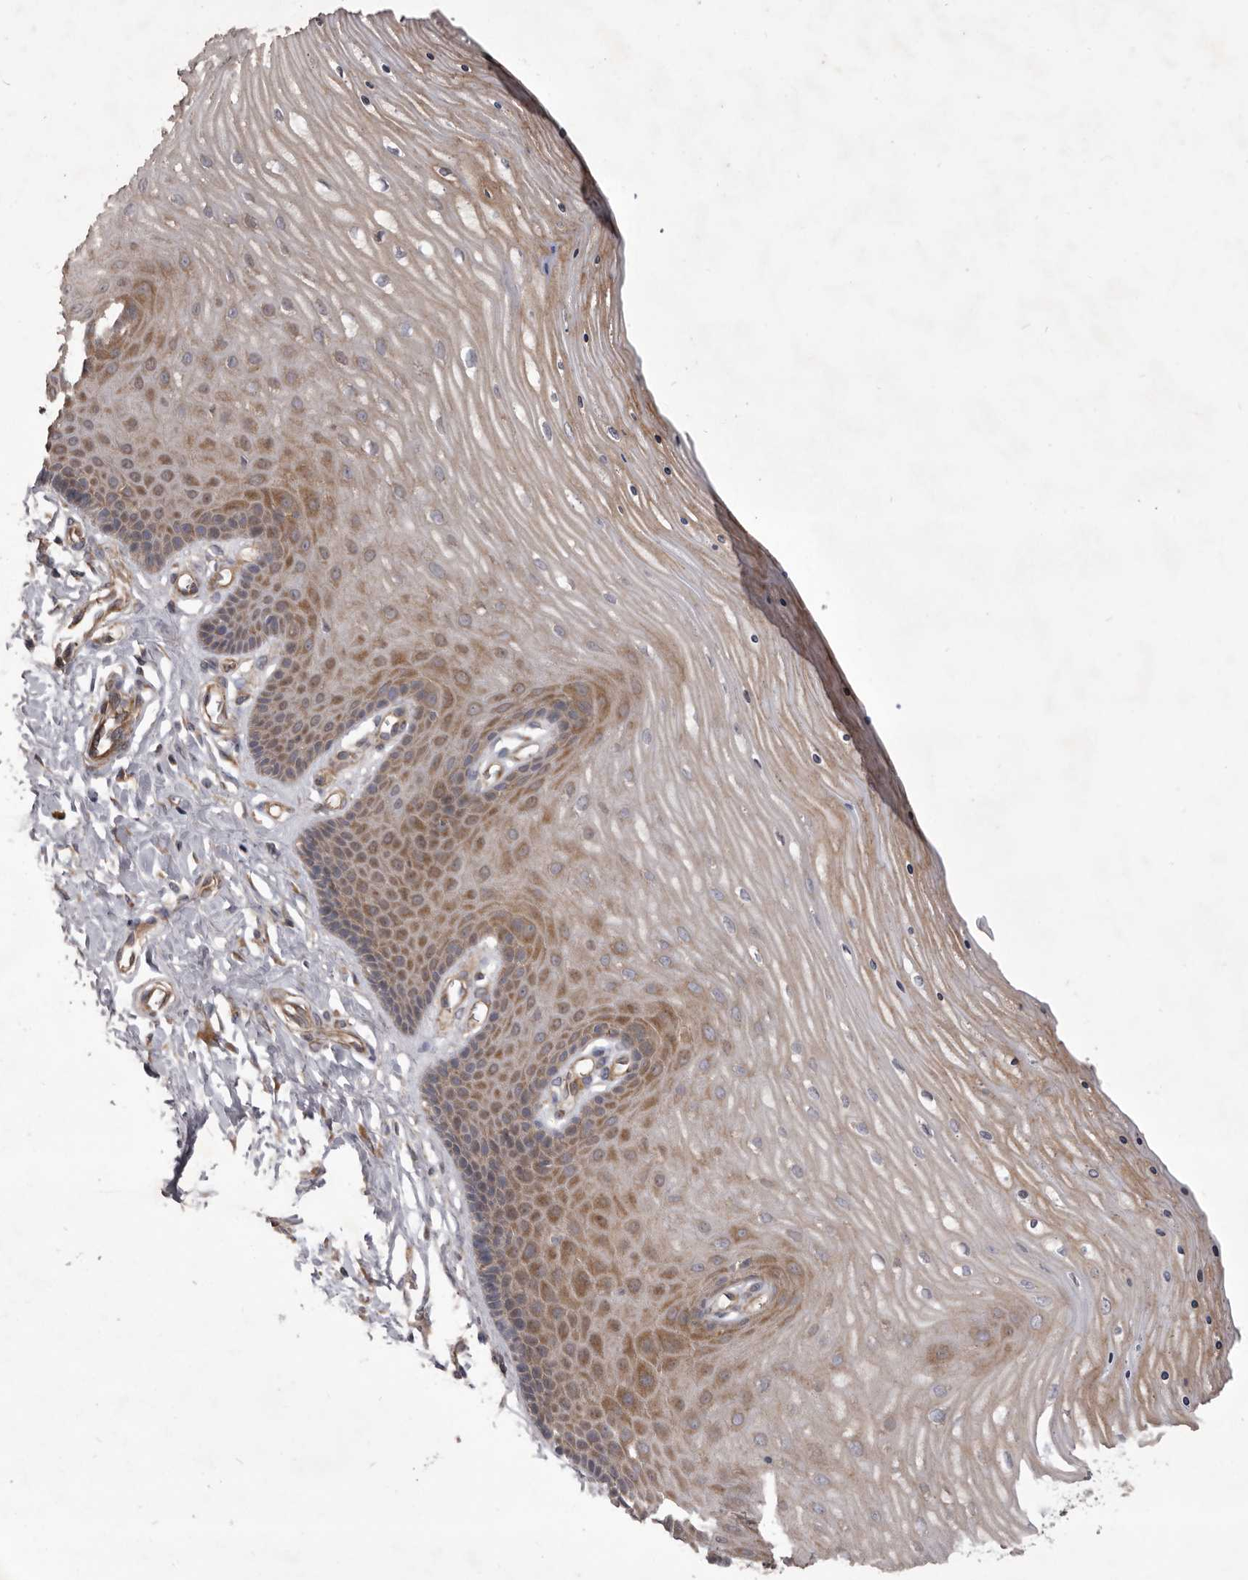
{"staining": {"intensity": "strong", "quantity": ">75%", "location": "cytoplasmic/membranous"}, "tissue": "cervix", "cell_type": "Glandular cells", "image_type": "normal", "snomed": [{"axis": "morphology", "description": "Normal tissue, NOS"}, {"axis": "topography", "description": "Cervix"}], "caption": "This histopathology image reveals benign cervix stained with IHC to label a protein in brown. The cytoplasmic/membranous of glandular cells show strong positivity for the protein. Nuclei are counter-stained blue.", "gene": "VPS45", "patient": {"sex": "female", "age": 55}}